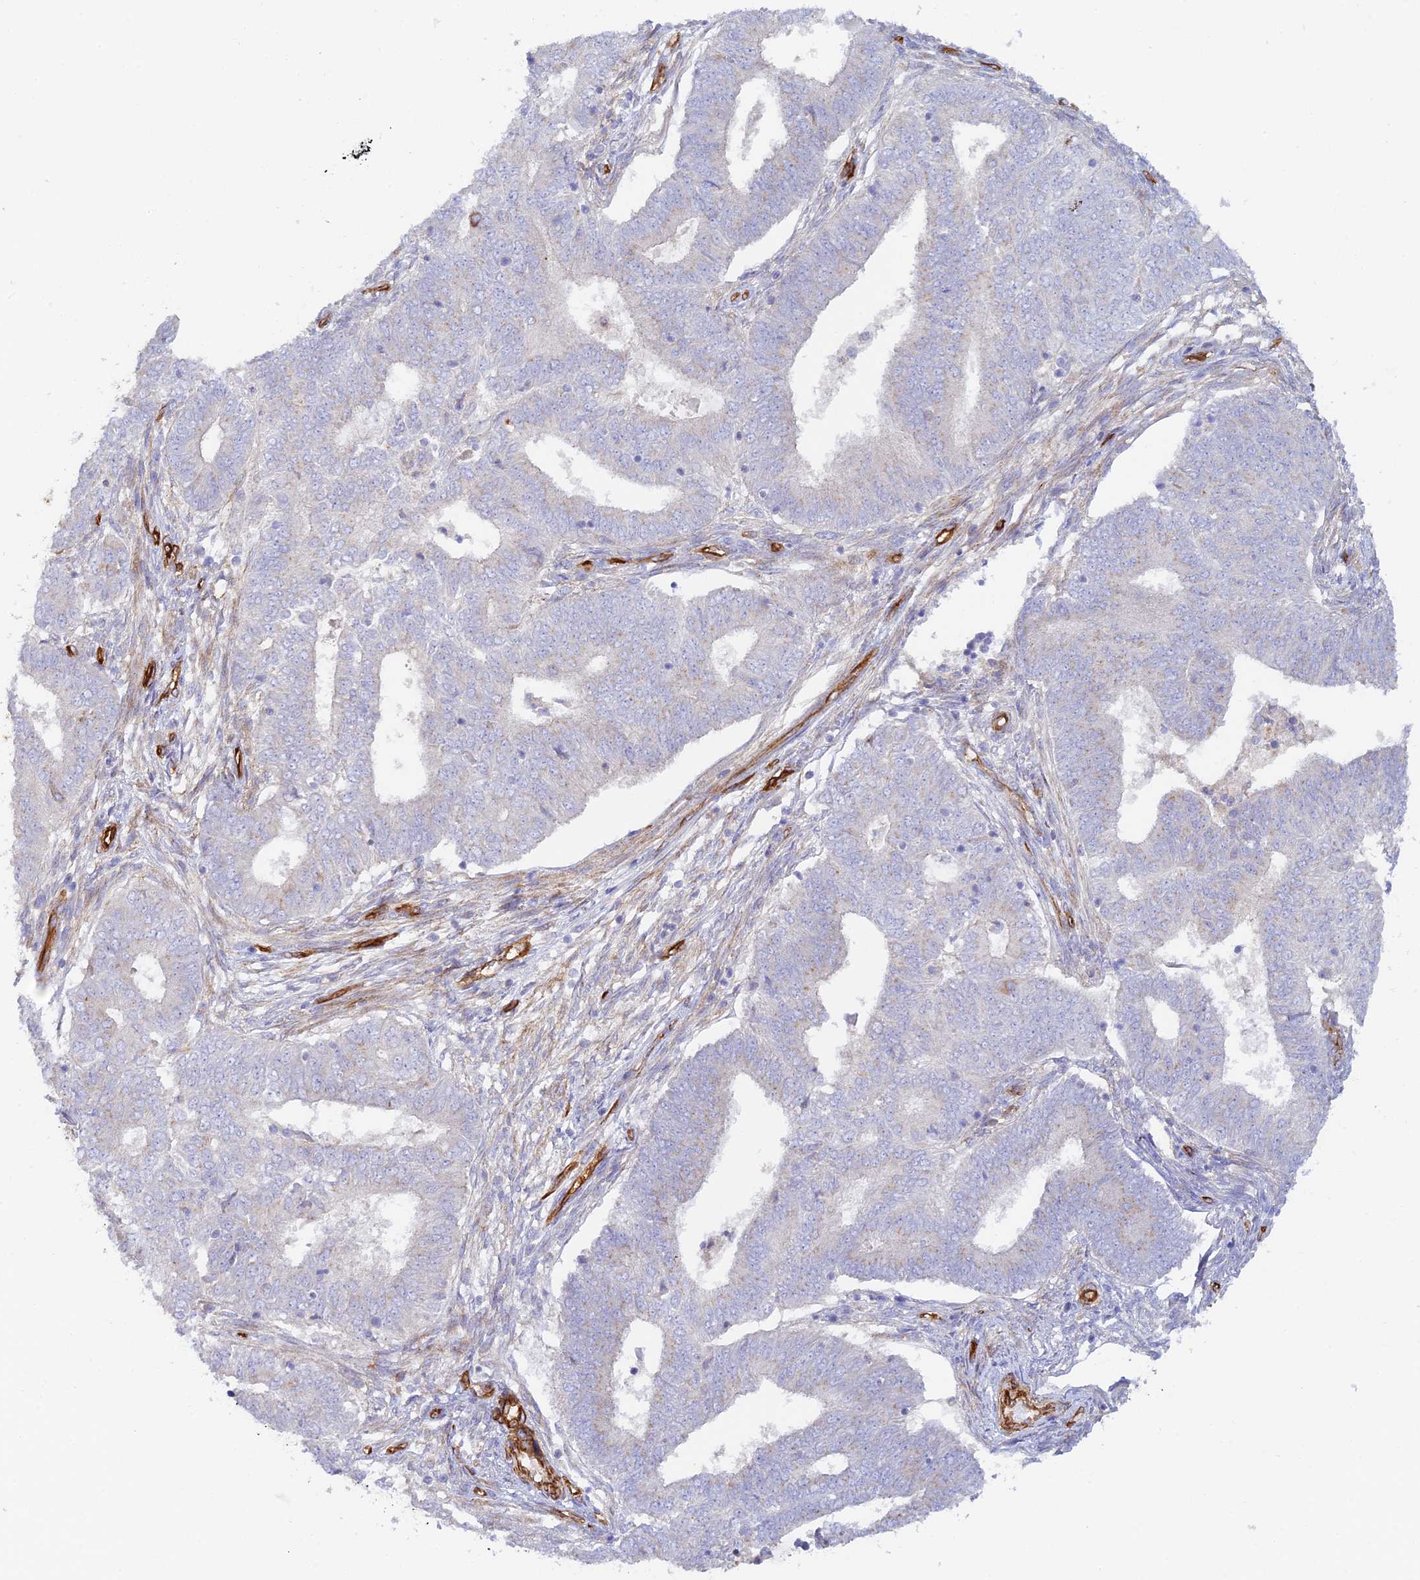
{"staining": {"intensity": "negative", "quantity": "none", "location": "none"}, "tissue": "endometrial cancer", "cell_type": "Tumor cells", "image_type": "cancer", "snomed": [{"axis": "morphology", "description": "Adenocarcinoma, NOS"}, {"axis": "topography", "description": "Endometrium"}], "caption": "A high-resolution histopathology image shows IHC staining of endometrial cancer (adenocarcinoma), which exhibits no significant positivity in tumor cells.", "gene": "MYO9A", "patient": {"sex": "female", "age": 62}}